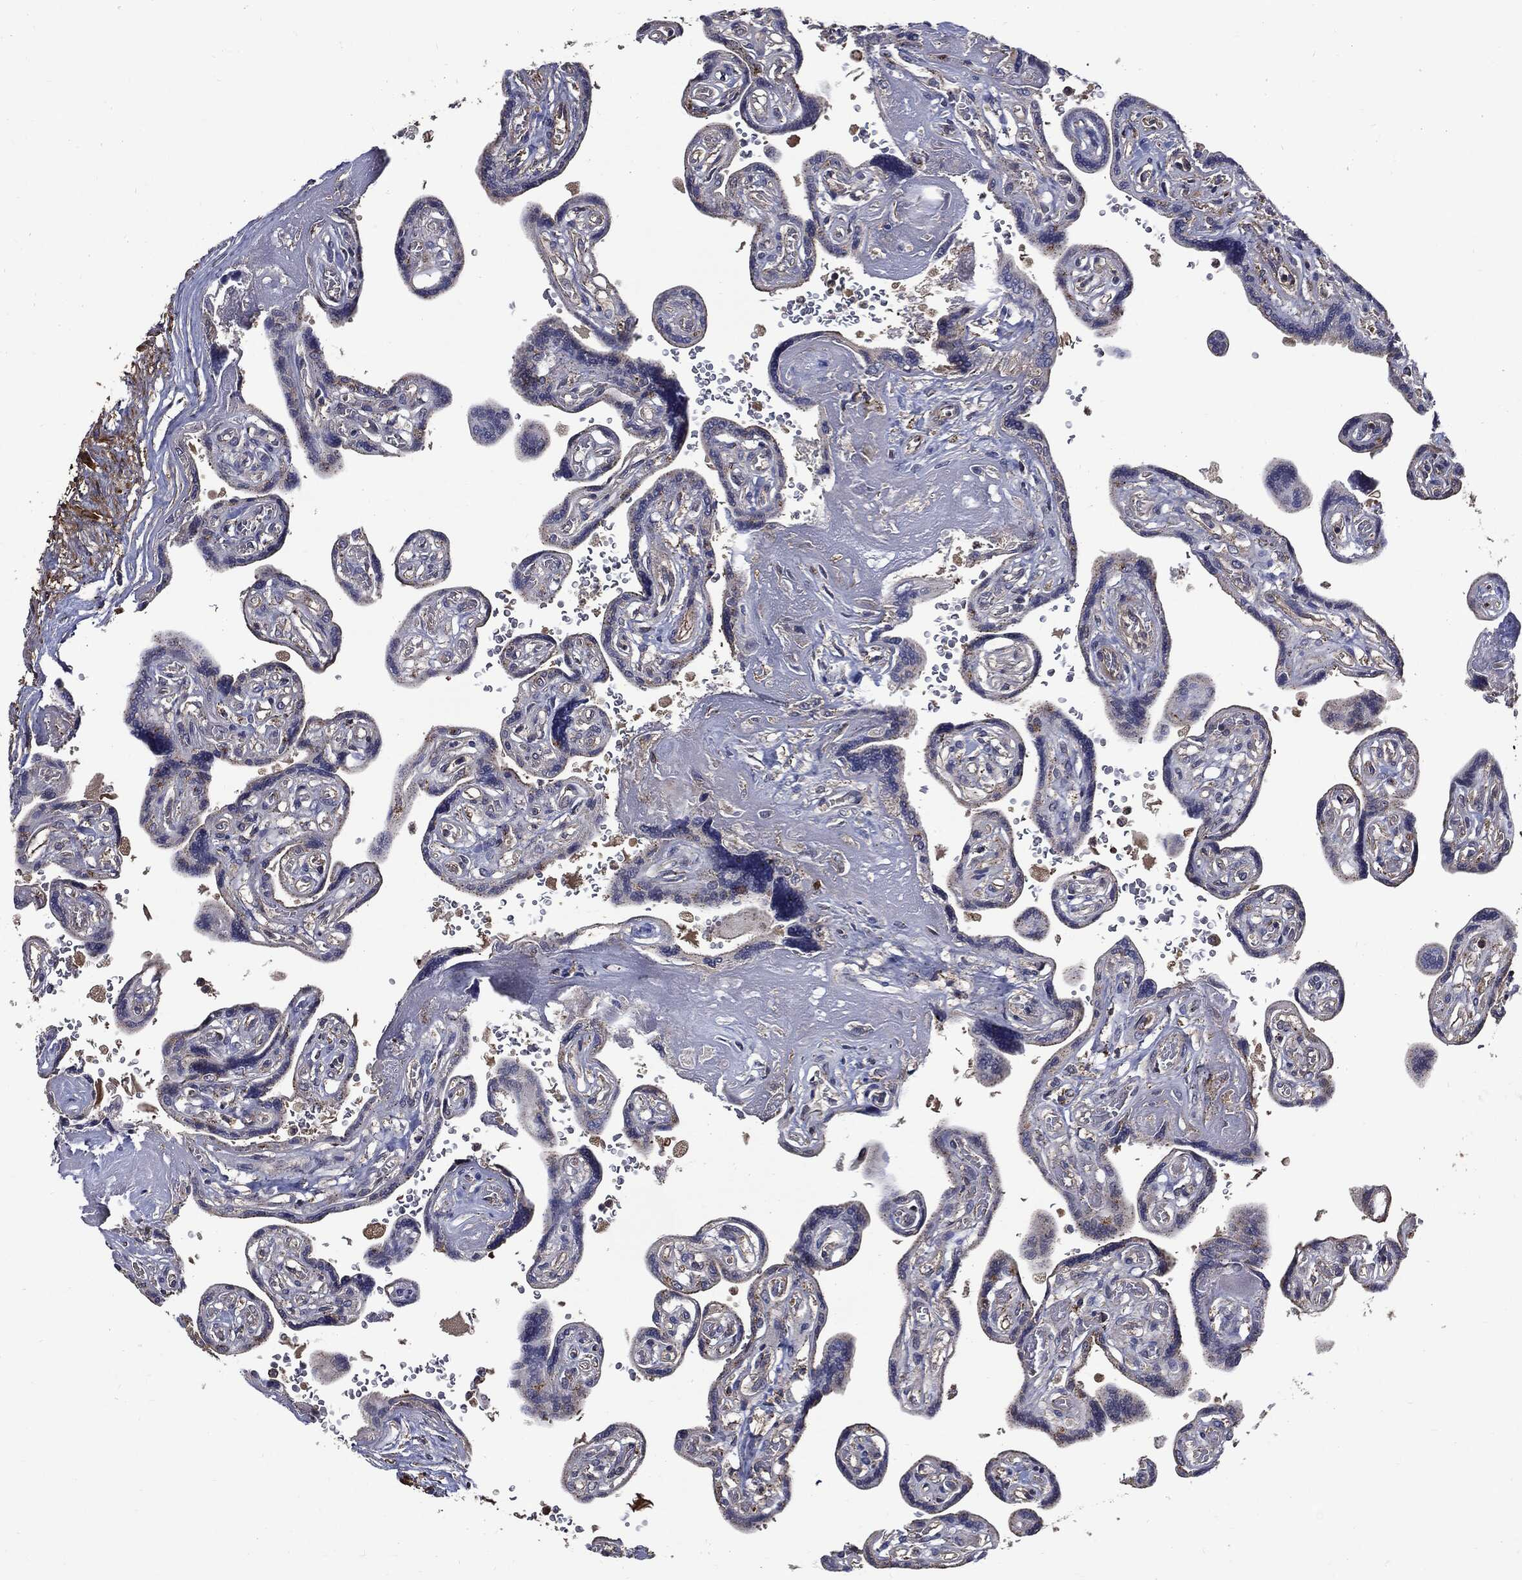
{"staining": {"intensity": "weak", "quantity": ">75%", "location": "cytoplasmic/membranous"}, "tissue": "placenta", "cell_type": "Decidual cells", "image_type": "normal", "snomed": [{"axis": "morphology", "description": "Normal tissue, NOS"}, {"axis": "topography", "description": "Placenta"}], "caption": "This image displays immunohistochemistry staining of unremarkable placenta, with low weak cytoplasmic/membranous expression in about >75% of decidual cells.", "gene": "PDCD6IP", "patient": {"sex": "female", "age": 32}}